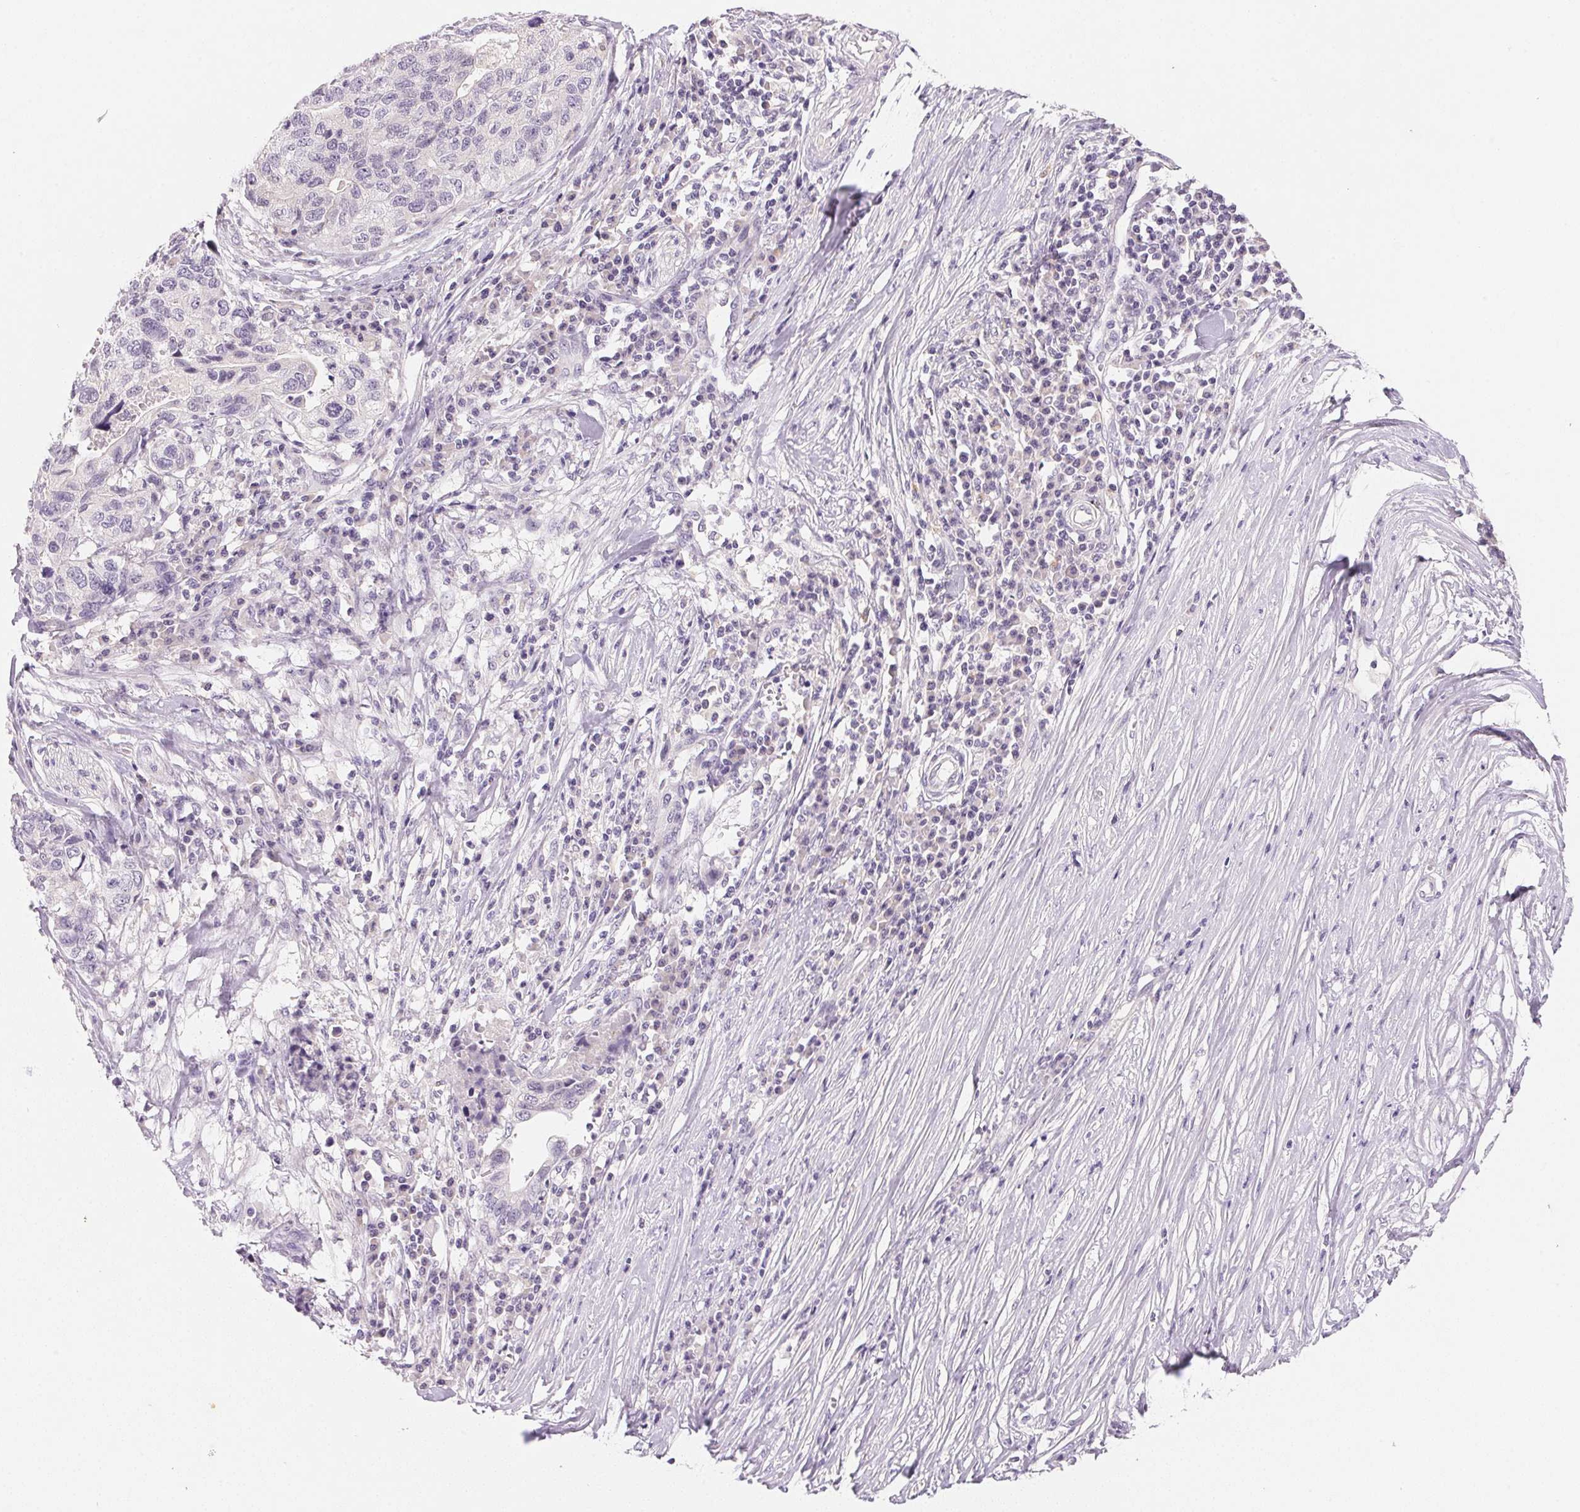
{"staining": {"intensity": "negative", "quantity": "none", "location": "none"}, "tissue": "stomach cancer", "cell_type": "Tumor cells", "image_type": "cancer", "snomed": [{"axis": "morphology", "description": "Adenocarcinoma, NOS"}, {"axis": "topography", "description": "Stomach, upper"}], "caption": "Immunohistochemistry (IHC) histopathology image of neoplastic tissue: stomach cancer stained with DAB (3,3'-diaminobenzidine) exhibits no significant protein positivity in tumor cells.", "gene": "MCOLN3", "patient": {"sex": "female", "age": 67}}